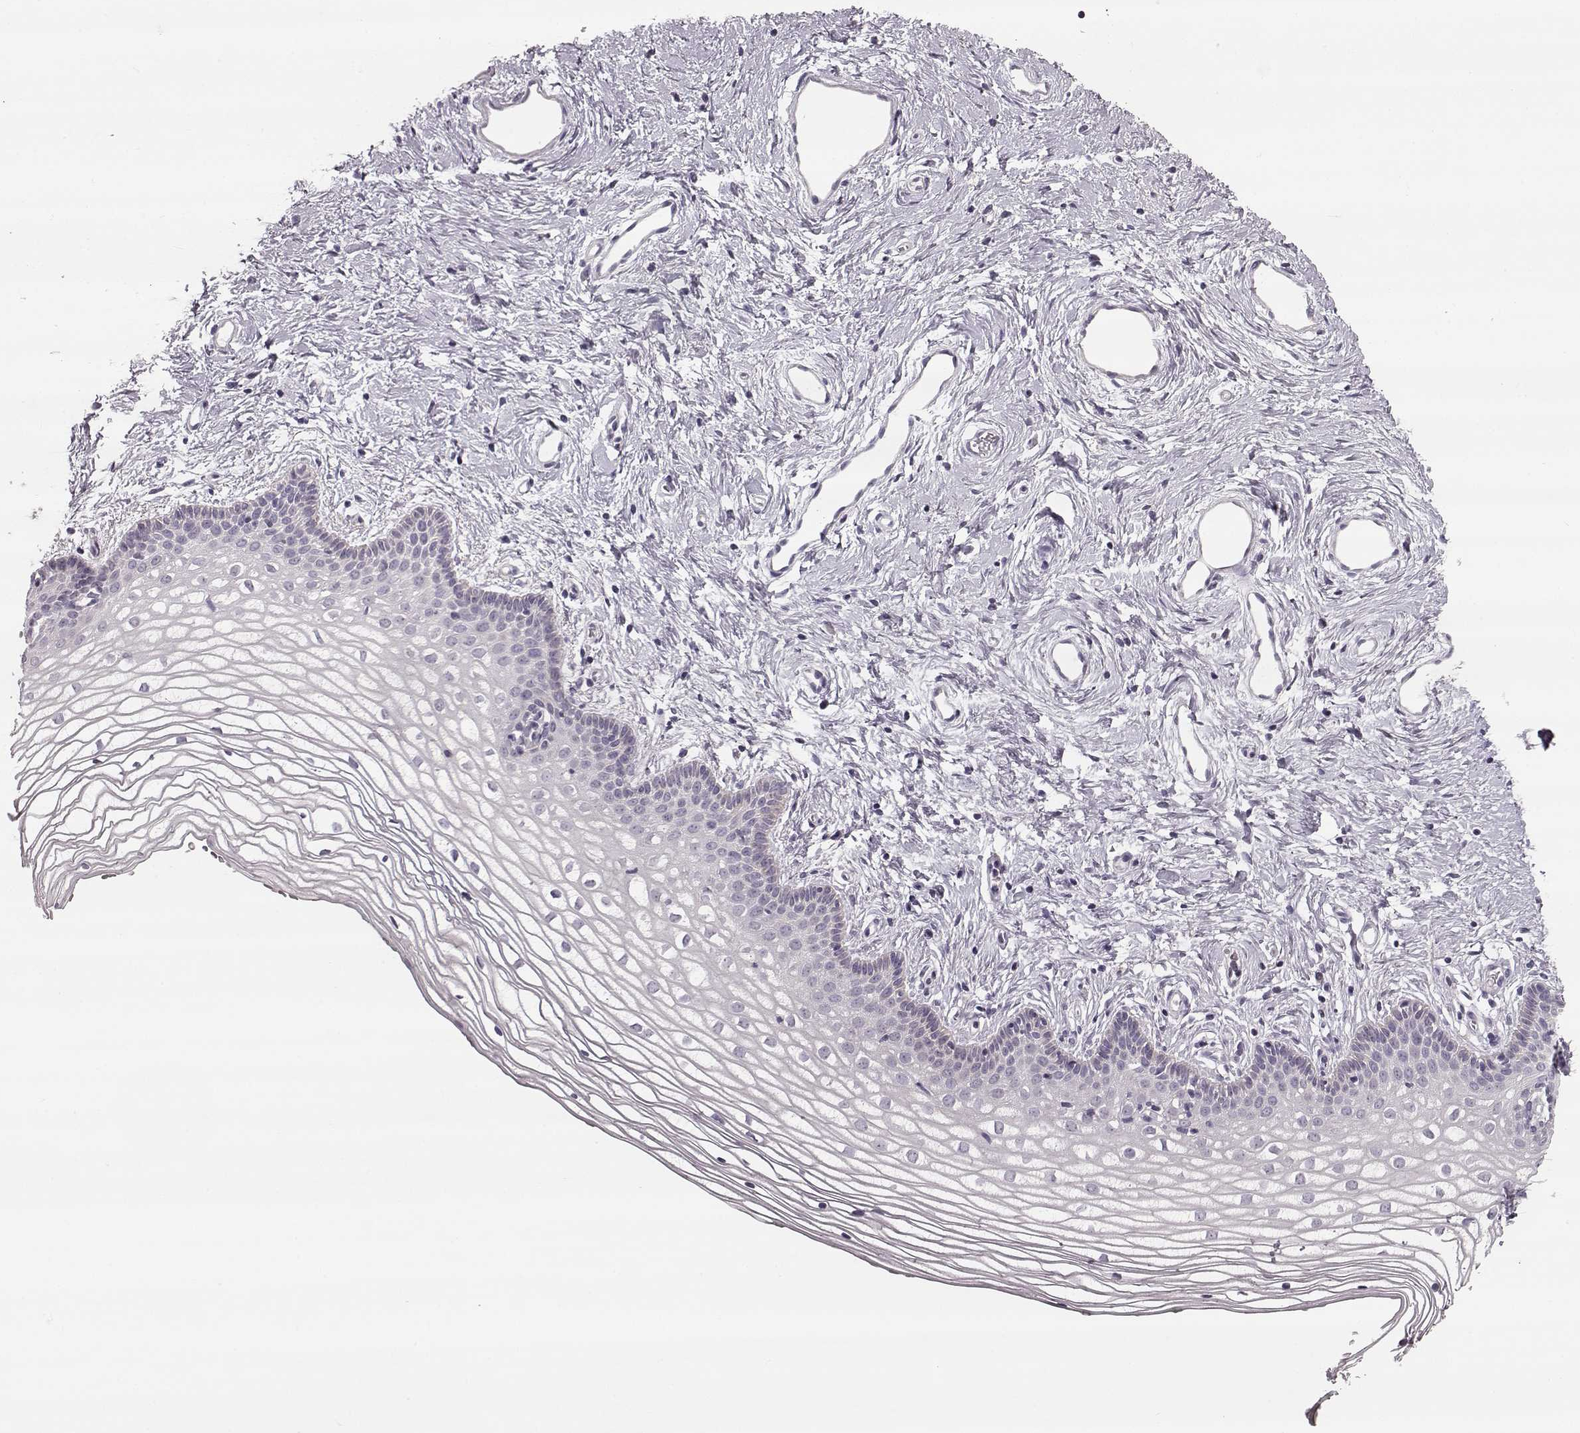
{"staining": {"intensity": "negative", "quantity": "none", "location": "none"}, "tissue": "vagina", "cell_type": "Squamous epithelial cells", "image_type": "normal", "snomed": [{"axis": "morphology", "description": "Normal tissue, NOS"}, {"axis": "topography", "description": "Vagina"}], "caption": "Squamous epithelial cells show no significant staining in unremarkable vagina. (DAB immunohistochemistry (IHC), high magnification).", "gene": "MAP6D1", "patient": {"sex": "female", "age": 36}}